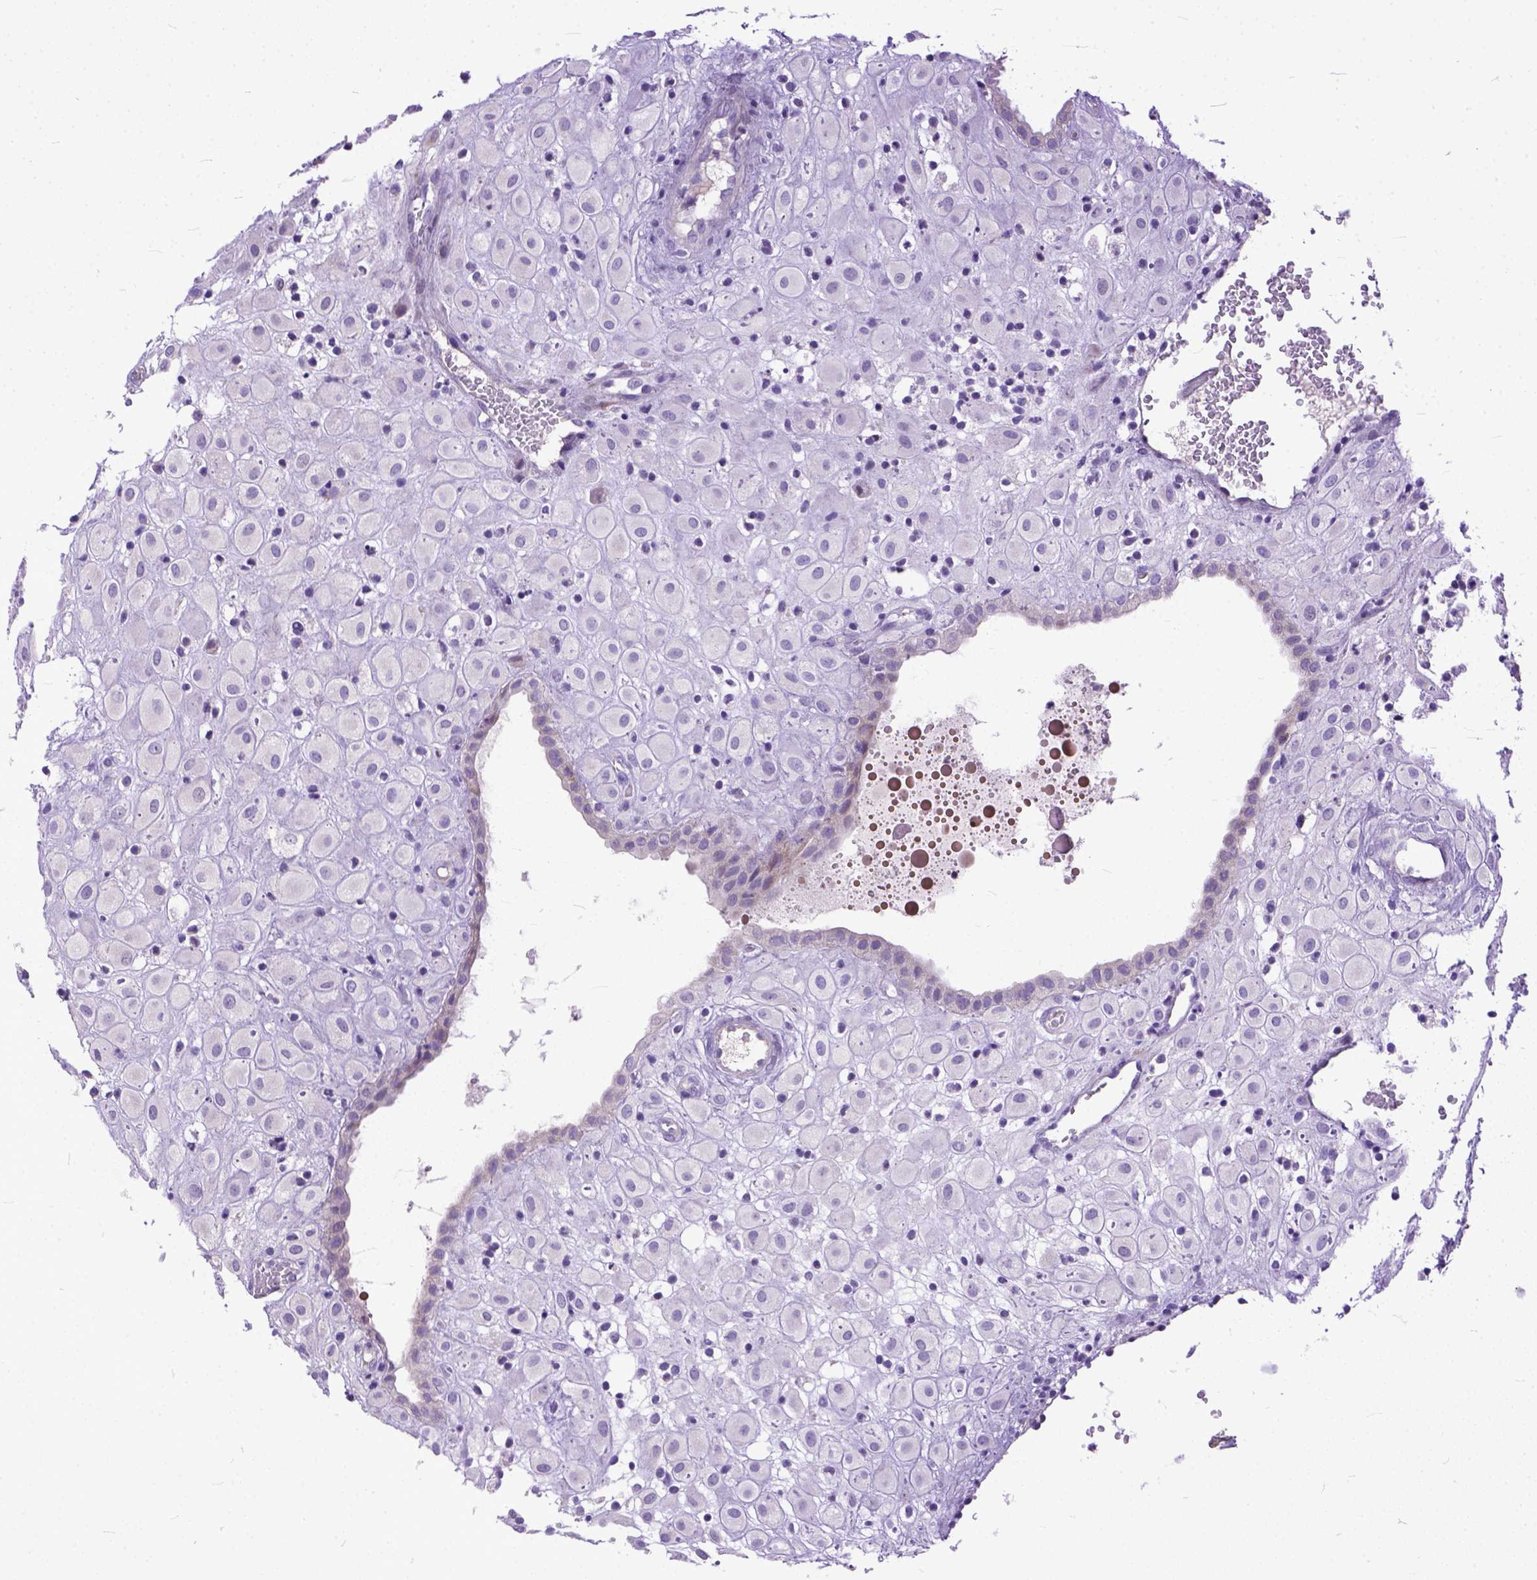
{"staining": {"intensity": "negative", "quantity": "none", "location": "none"}, "tissue": "placenta", "cell_type": "Decidual cells", "image_type": "normal", "snomed": [{"axis": "morphology", "description": "Normal tissue, NOS"}, {"axis": "topography", "description": "Placenta"}], "caption": "Immunohistochemistry (IHC) of unremarkable placenta demonstrates no expression in decidual cells.", "gene": "PLK5", "patient": {"sex": "female", "age": 24}}